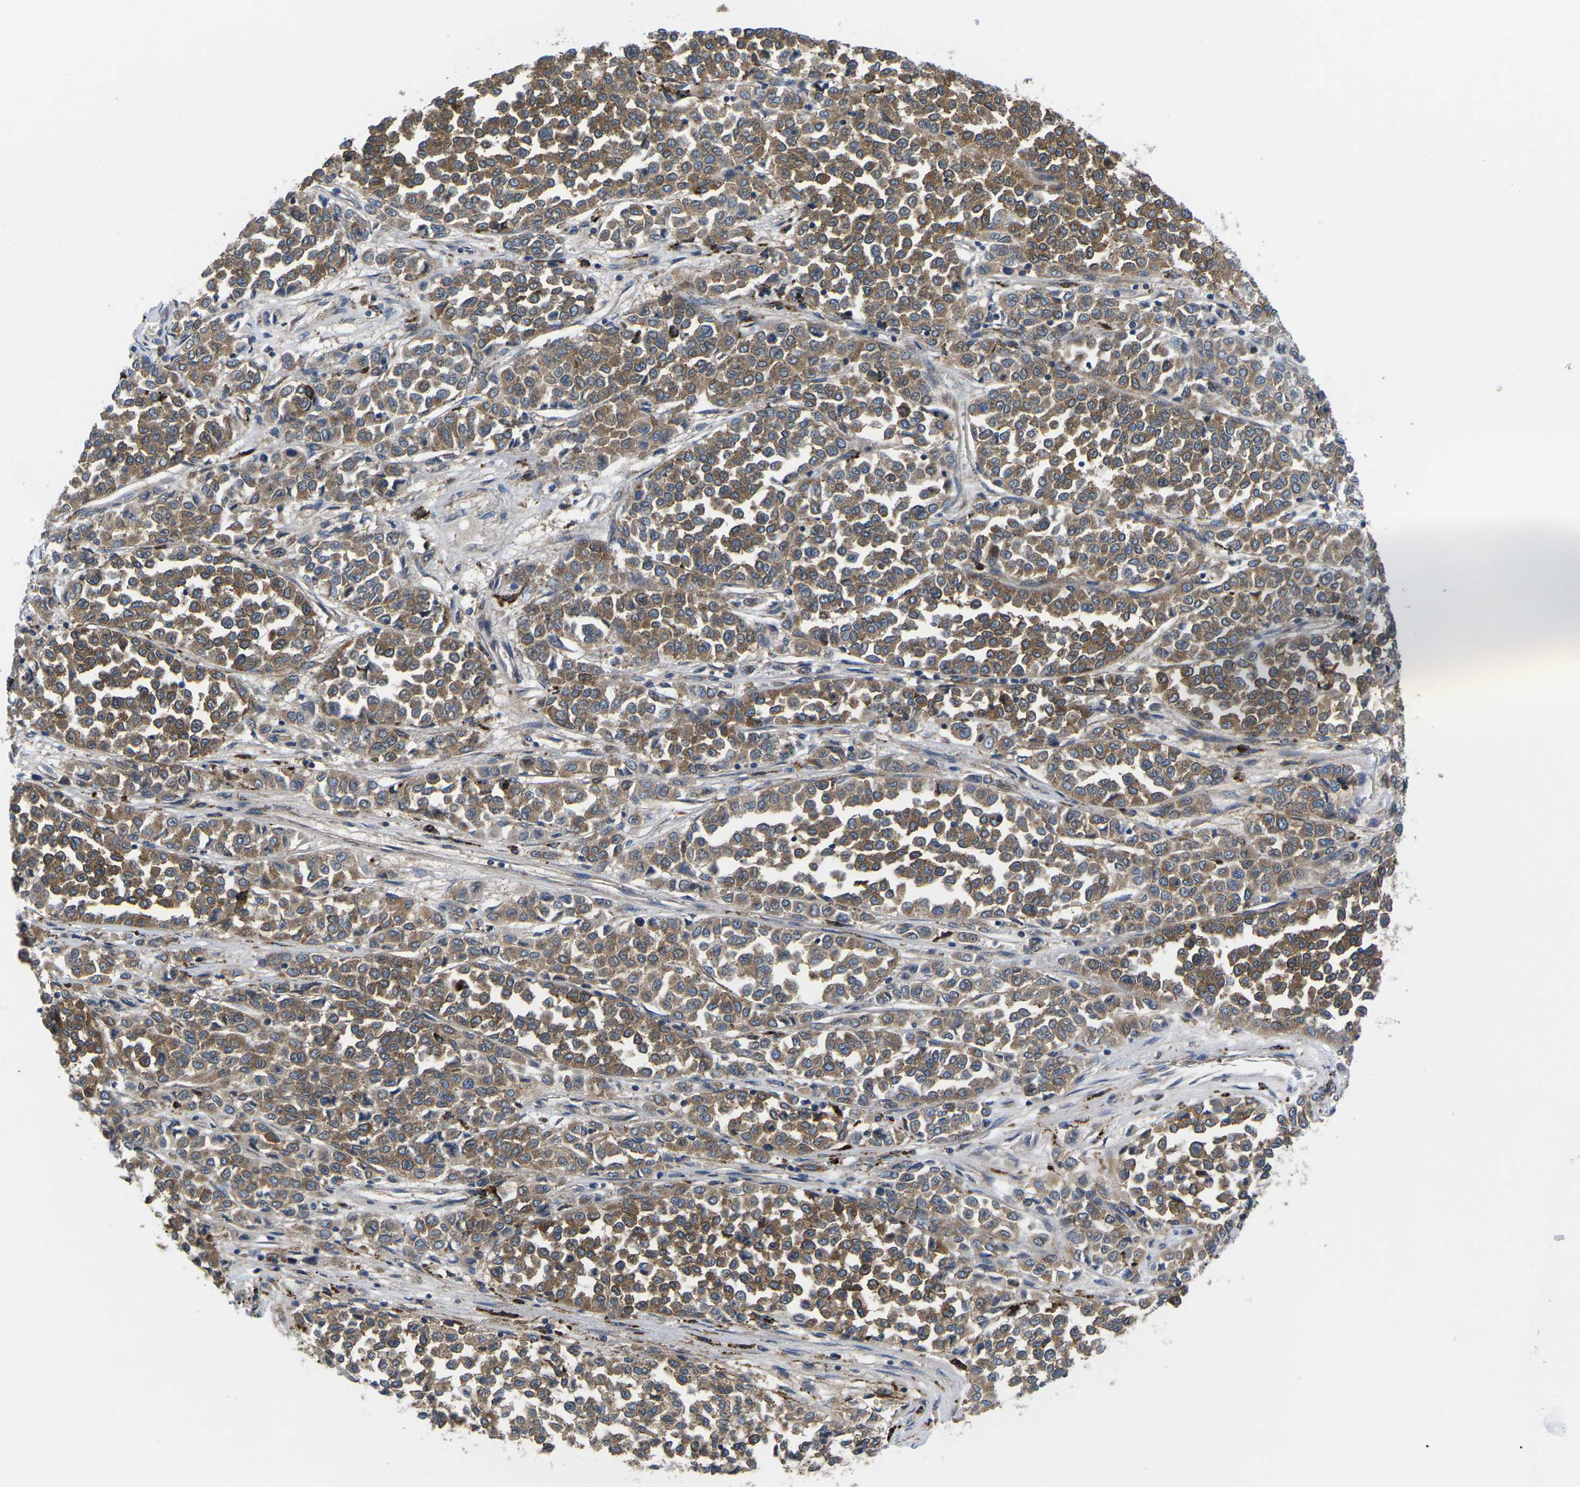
{"staining": {"intensity": "moderate", "quantity": ">75%", "location": "cytoplasmic/membranous"}, "tissue": "melanoma", "cell_type": "Tumor cells", "image_type": "cancer", "snomed": [{"axis": "morphology", "description": "Malignant melanoma, Metastatic site"}, {"axis": "topography", "description": "Pancreas"}], "caption": "Immunohistochemical staining of human malignant melanoma (metastatic site) exhibits medium levels of moderate cytoplasmic/membranous protein expression in approximately >75% of tumor cells.", "gene": "DLG1", "patient": {"sex": "female", "age": 30}}